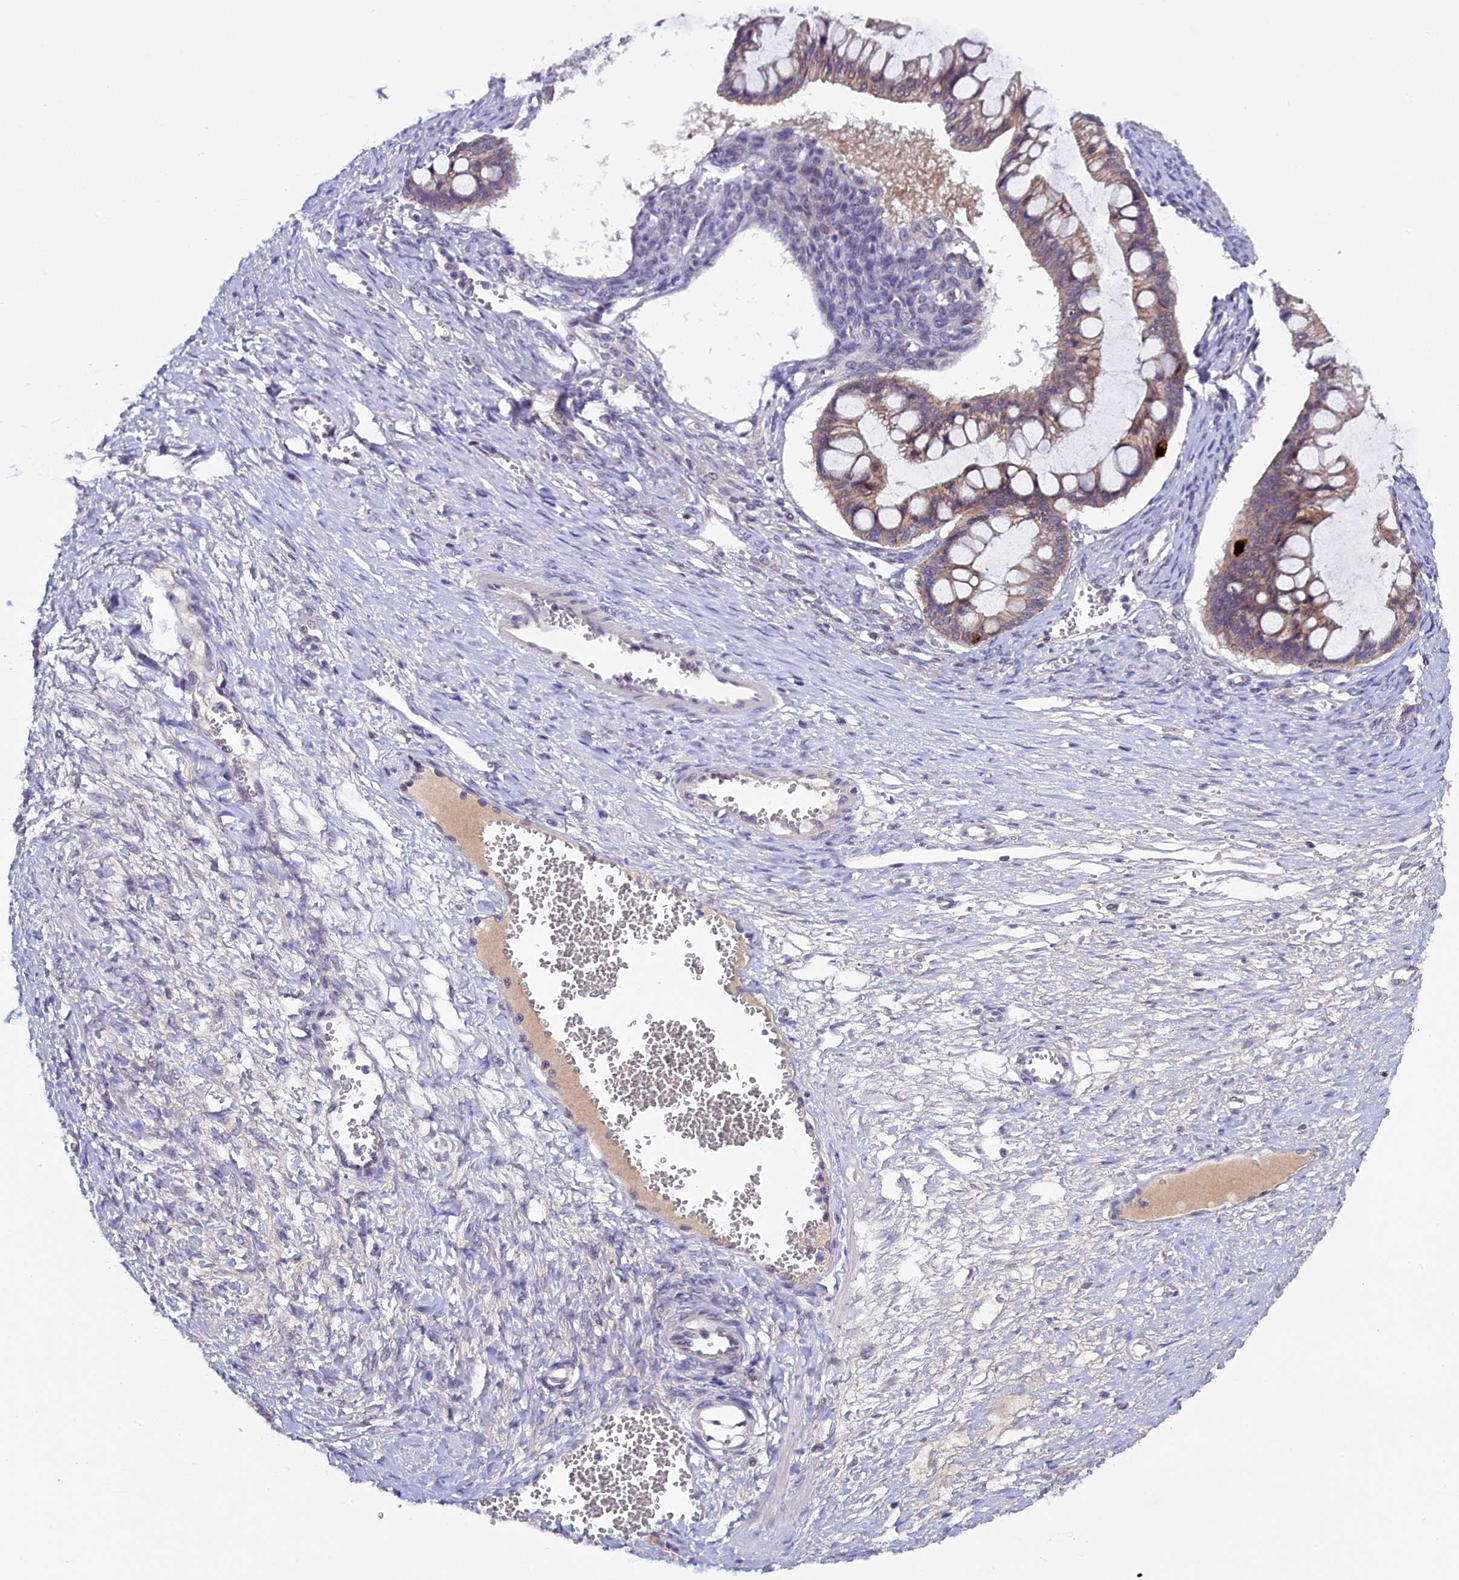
{"staining": {"intensity": "weak", "quantity": ">75%", "location": "cytoplasmic/membranous"}, "tissue": "ovarian cancer", "cell_type": "Tumor cells", "image_type": "cancer", "snomed": [{"axis": "morphology", "description": "Cystadenocarcinoma, mucinous, NOS"}, {"axis": "topography", "description": "Ovary"}], "caption": "Ovarian cancer (mucinous cystadenocarcinoma) stained with a protein marker reveals weak staining in tumor cells.", "gene": "ENKD1", "patient": {"sex": "female", "age": 73}}